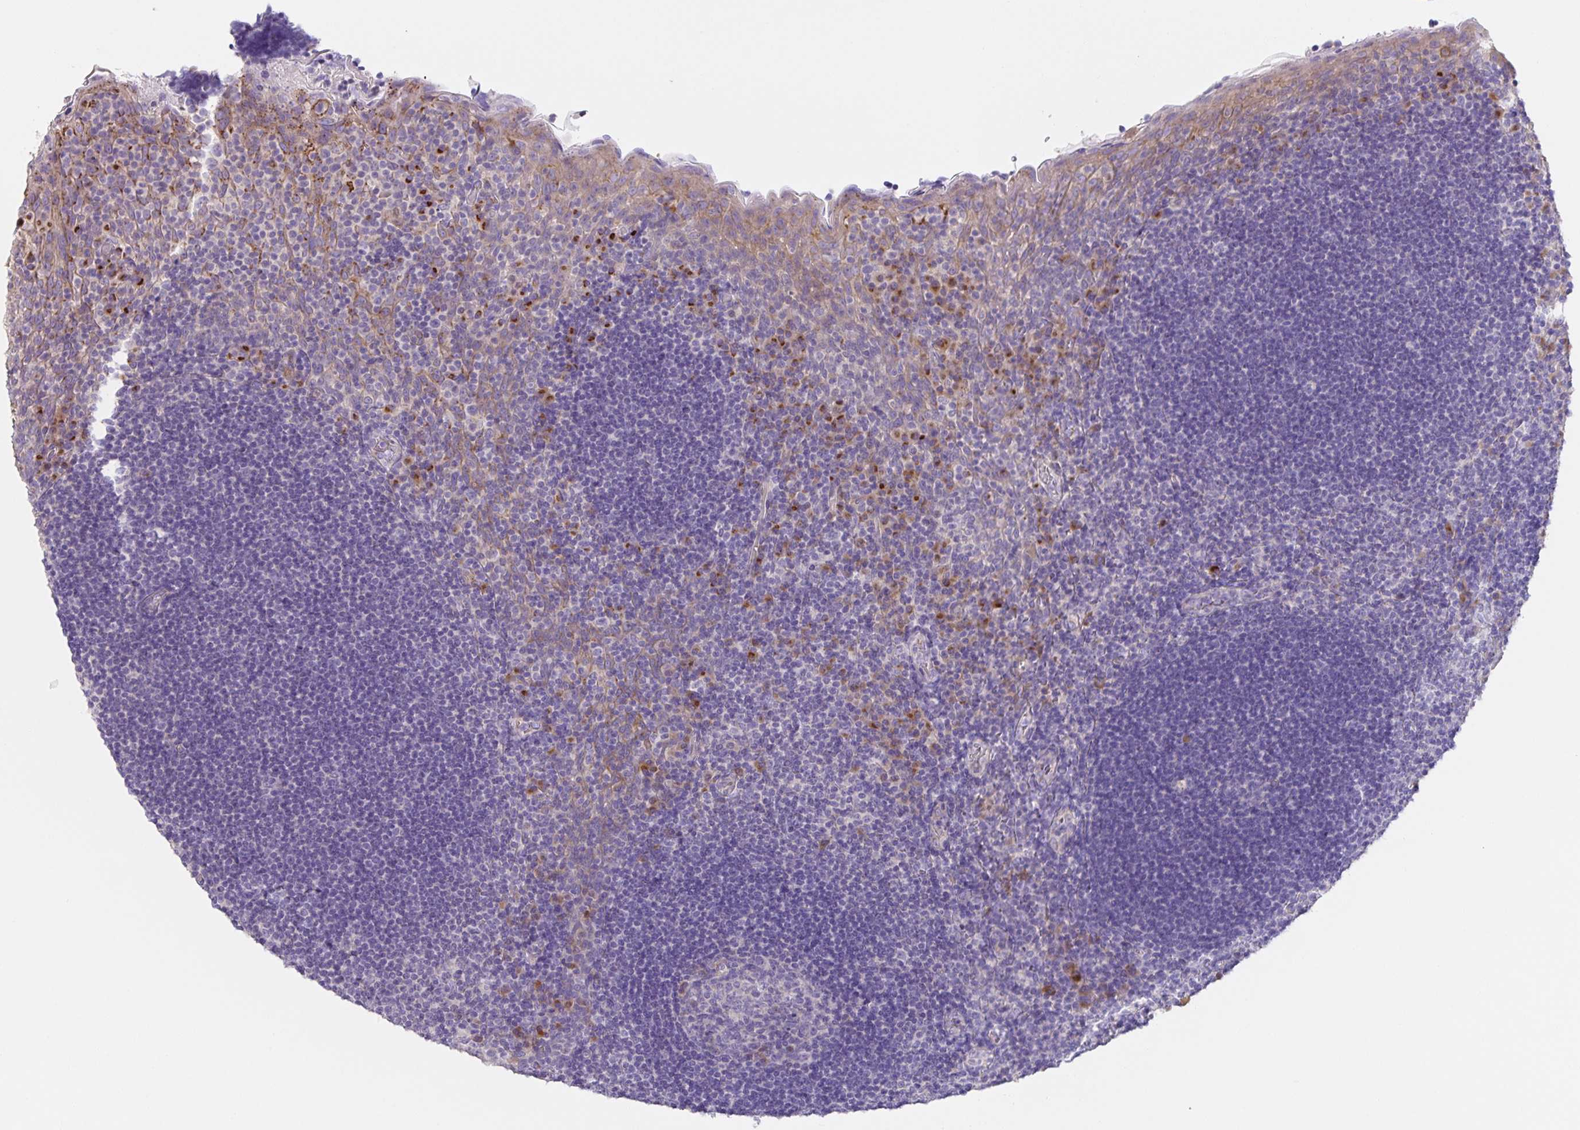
{"staining": {"intensity": "negative", "quantity": "none", "location": "none"}, "tissue": "tonsil", "cell_type": "Germinal center cells", "image_type": "normal", "snomed": [{"axis": "morphology", "description": "Normal tissue, NOS"}, {"axis": "topography", "description": "Tonsil"}], "caption": "DAB (3,3'-diaminobenzidine) immunohistochemical staining of unremarkable tonsil demonstrates no significant staining in germinal center cells.", "gene": "PRR36", "patient": {"sex": "male", "age": 17}}